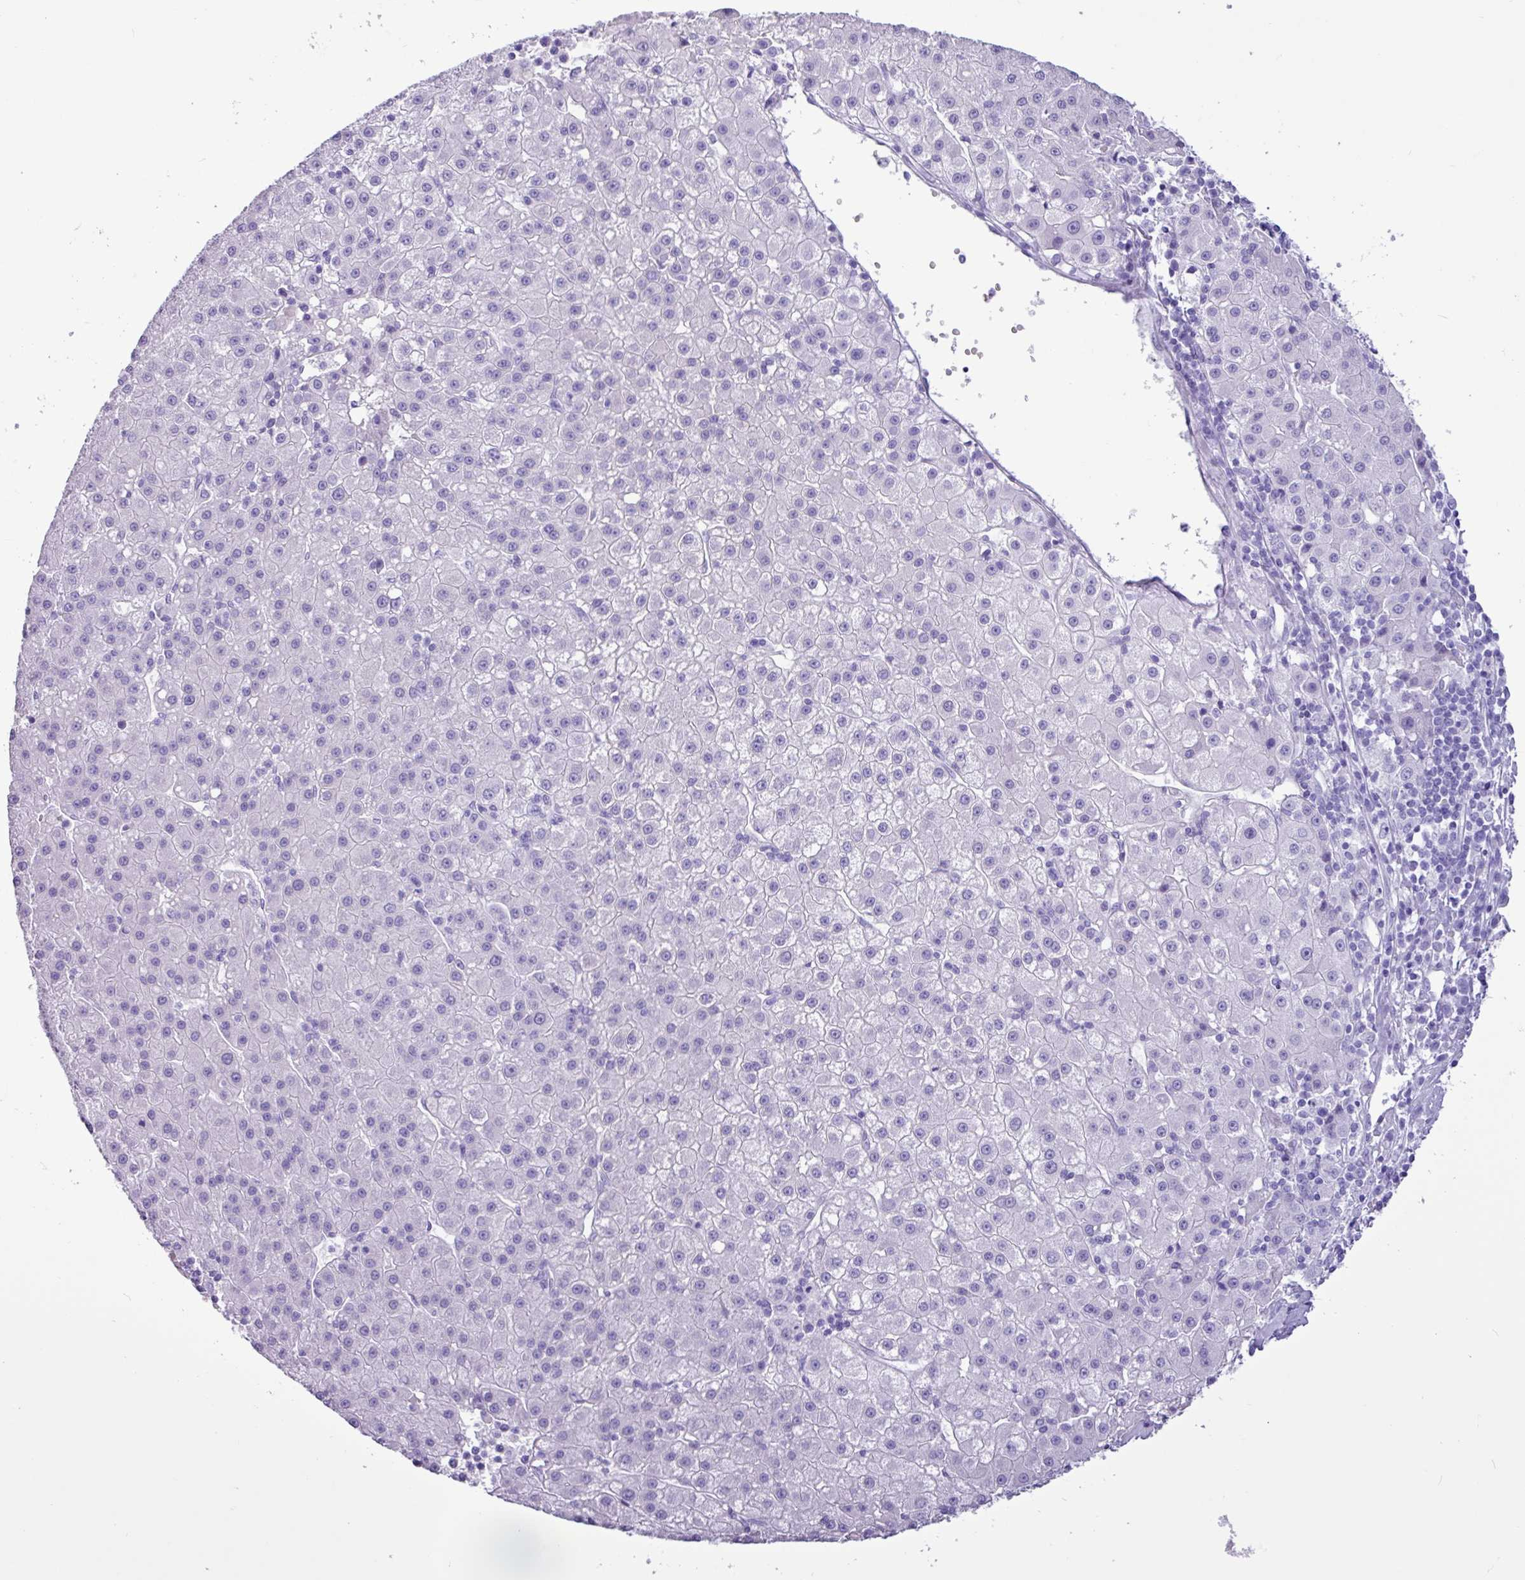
{"staining": {"intensity": "negative", "quantity": "none", "location": "none"}, "tissue": "liver cancer", "cell_type": "Tumor cells", "image_type": "cancer", "snomed": [{"axis": "morphology", "description": "Carcinoma, Hepatocellular, NOS"}, {"axis": "topography", "description": "Liver"}], "caption": "DAB (3,3'-diaminobenzidine) immunohistochemical staining of liver cancer (hepatocellular carcinoma) exhibits no significant positivity in tumor cells.", "gene": "CKMT2", "patient": {"sex": "male", "age": 76}}